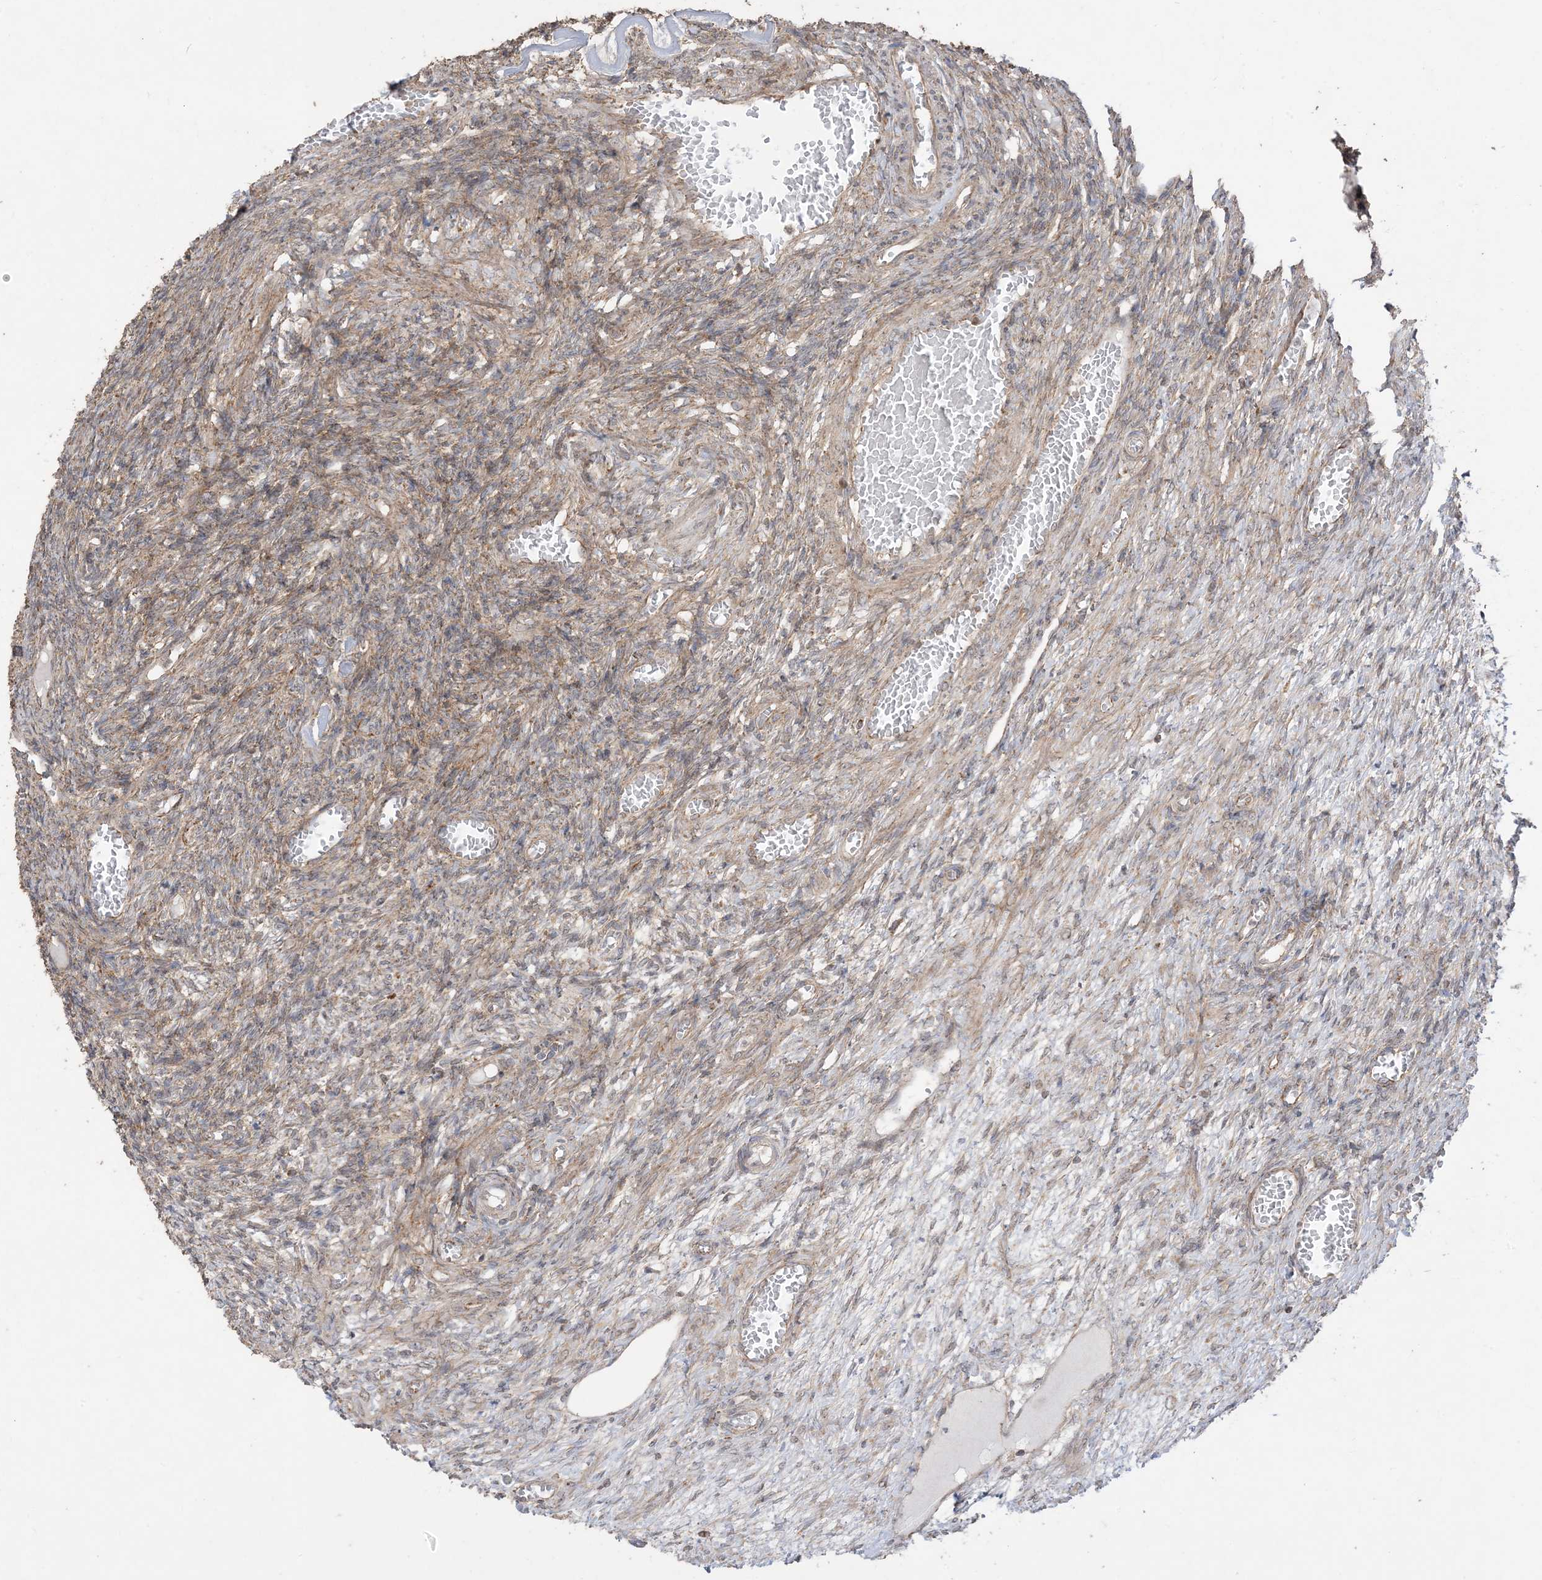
{"staining": {"intensity": "moderate", "quantity": ">75%", "location": "cytoplasmic/membranous"}, "tissue": "ovary", "cell_type": "Ovarian stroma cells", "image_type": "normal", "snomed": [{"axis": "morphology", "description": "Normal tissue, NOS"}, {"axis": "topography", "description": "Ovary"}], "caption": "The micrograph exhibits a brown stain indicating the presence of a protein in the cytoplasmic/membranous of ovarian stroma cells in ovary. (DAB (3,3'-diaminobenzidine) = brown stain, brightfield microscopy at high magnification).", "gene": "SIRT3", "patient": {"sex": "female", "age": 27}}